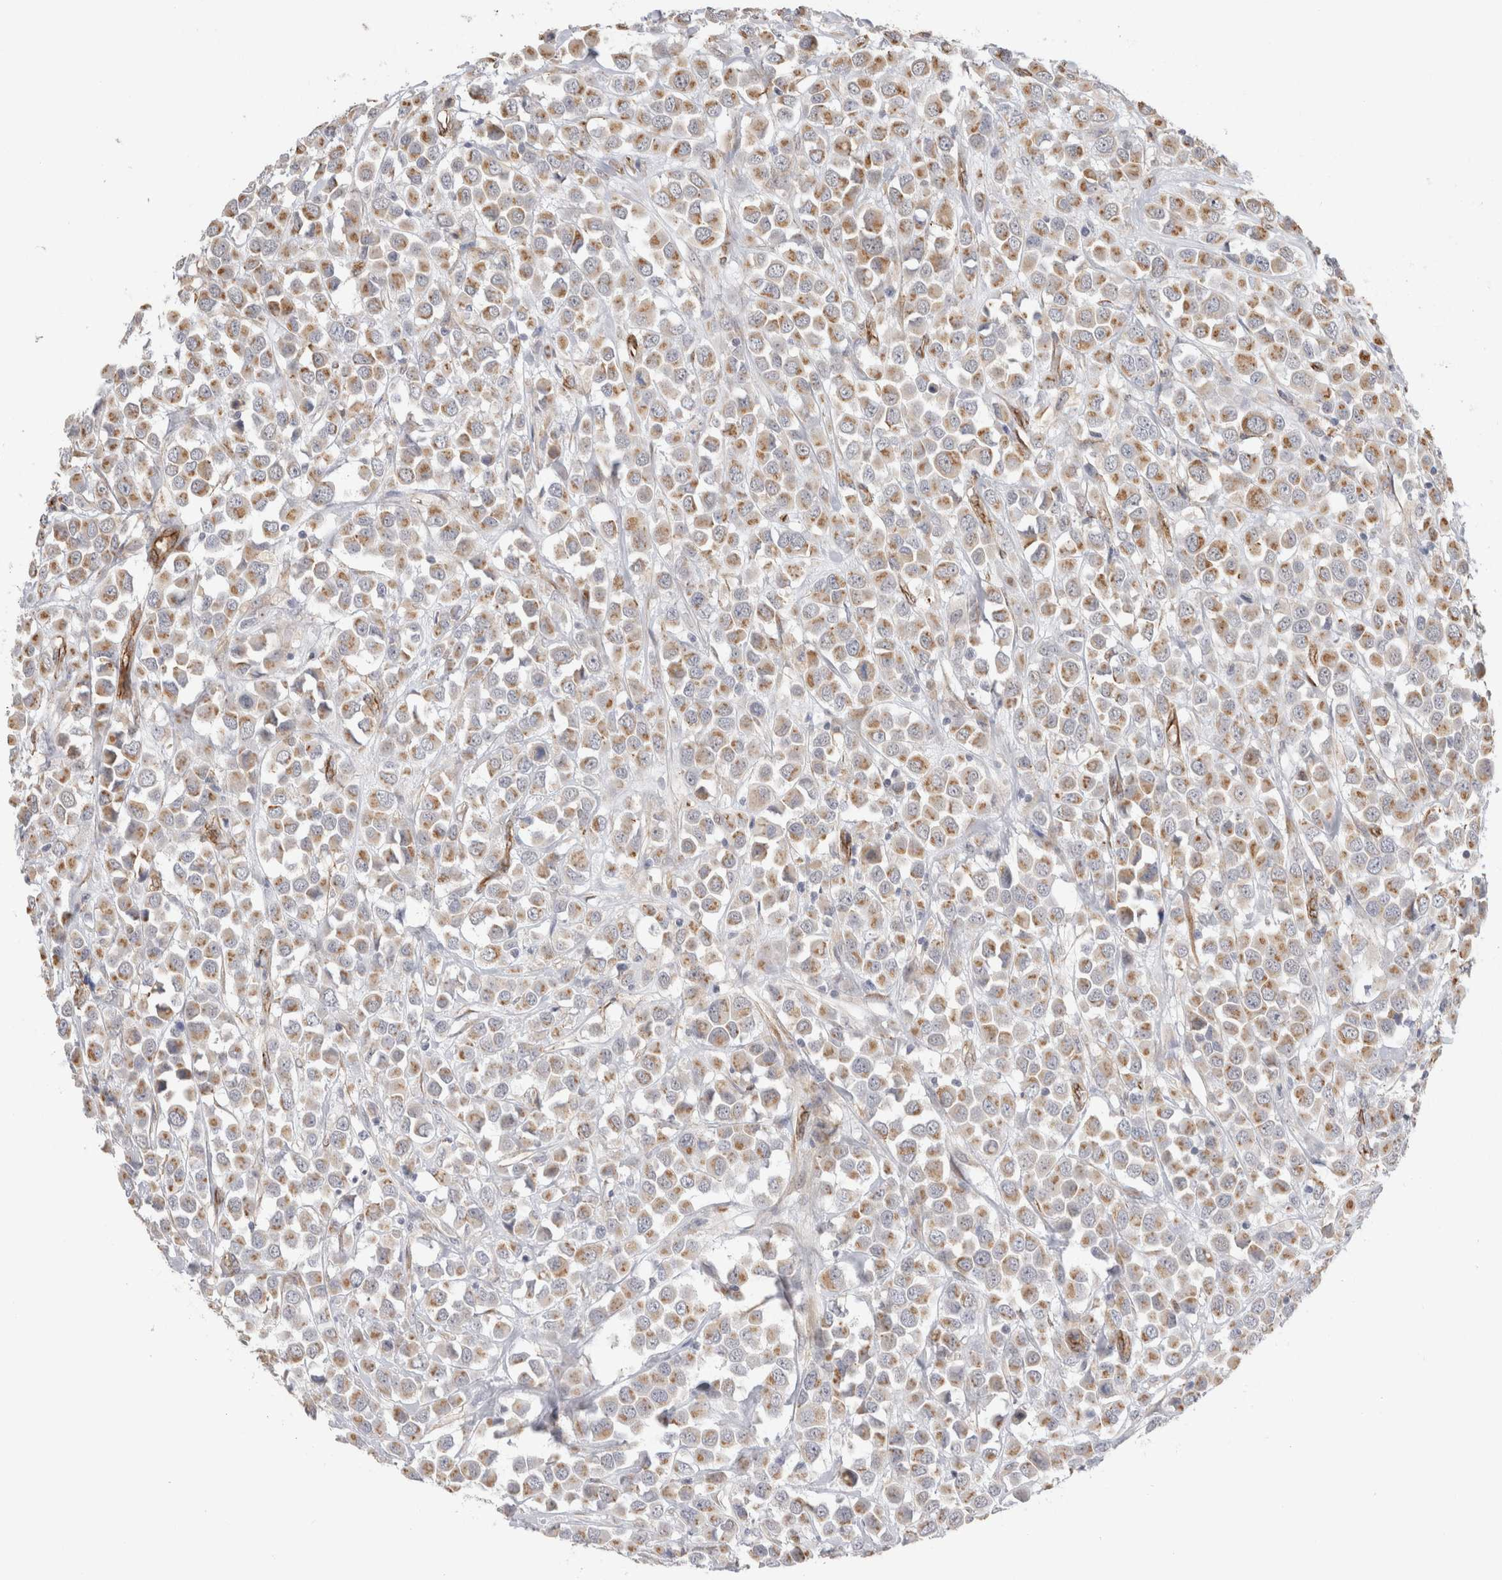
{"staining": {"intensity": "moderate", "quantity": ">75%", "location": "cytoplasmic/membranous"}, "tissue": "breast cancer", "cell_type": "Tumor cells", "image_type": "cancer", "snomed": [{"axis": "morphology", "description": "Duct carcinoma"}, {"axis": "topography", "description": "Breast"}], "caption": "Breast intraductal carcinoma stained with DAB (3,3'-diaminobenzidine) immunohistochemistry (IHC) reveals medium levels of moderate cytoplasmic/membranous expression in approximately >75% of tumor cells. Using DAB (brown) and hematoxylin (blue) stains, captured at high magnification using brightfield microscopy.", "gene": "CAAP1", "patient": {"sex": "female", "age": 61}}